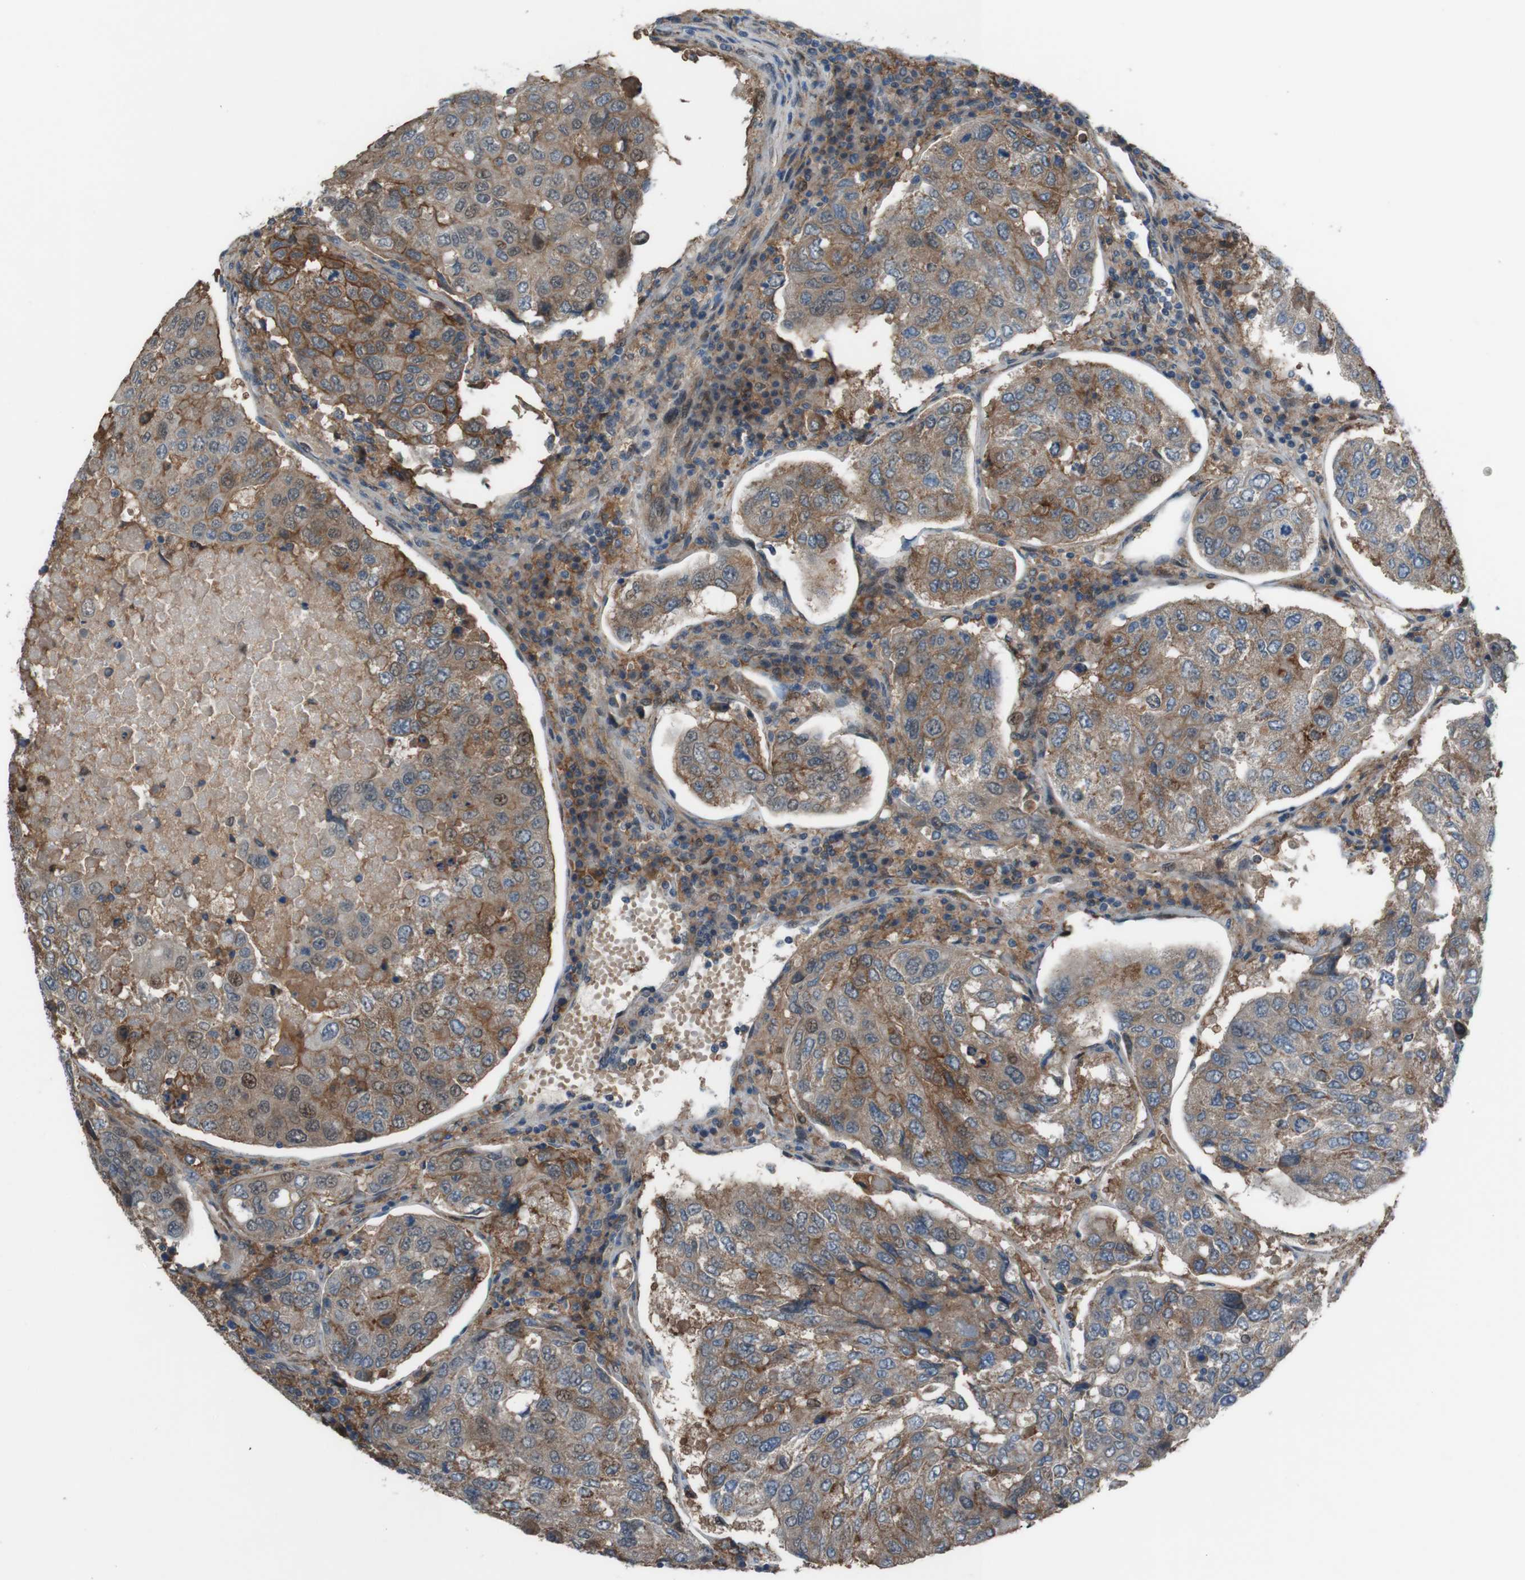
{"staining": {"intensity": "moderate", "quantity": "<25%", "location": "cytoplasmic/membranous"}, "tissue": "urothelial cancer", "cell_type": "Tumor cells", "image_type": "cancer", "snomed": [{"axis": "morphology", "description": "Urothelial carcinoma, High grade"}, {"axis": "topography", "description": "Lymph node"}, {"axis": "topography", "description": "Urinary bladder"}], "caption": "Moderate cytoplasmic/membranous protein positivity is seen in approximately <25% of tumor cells in high-grade urothelial carcinoma. The staining was performed using DAB to visualize the protein expression in brown, while the nuclei were stained in blue with hematoxylin (Magnification: 20x).", "gene": "ATP2B1", "patient": {"sex": "male", "age": 51}}